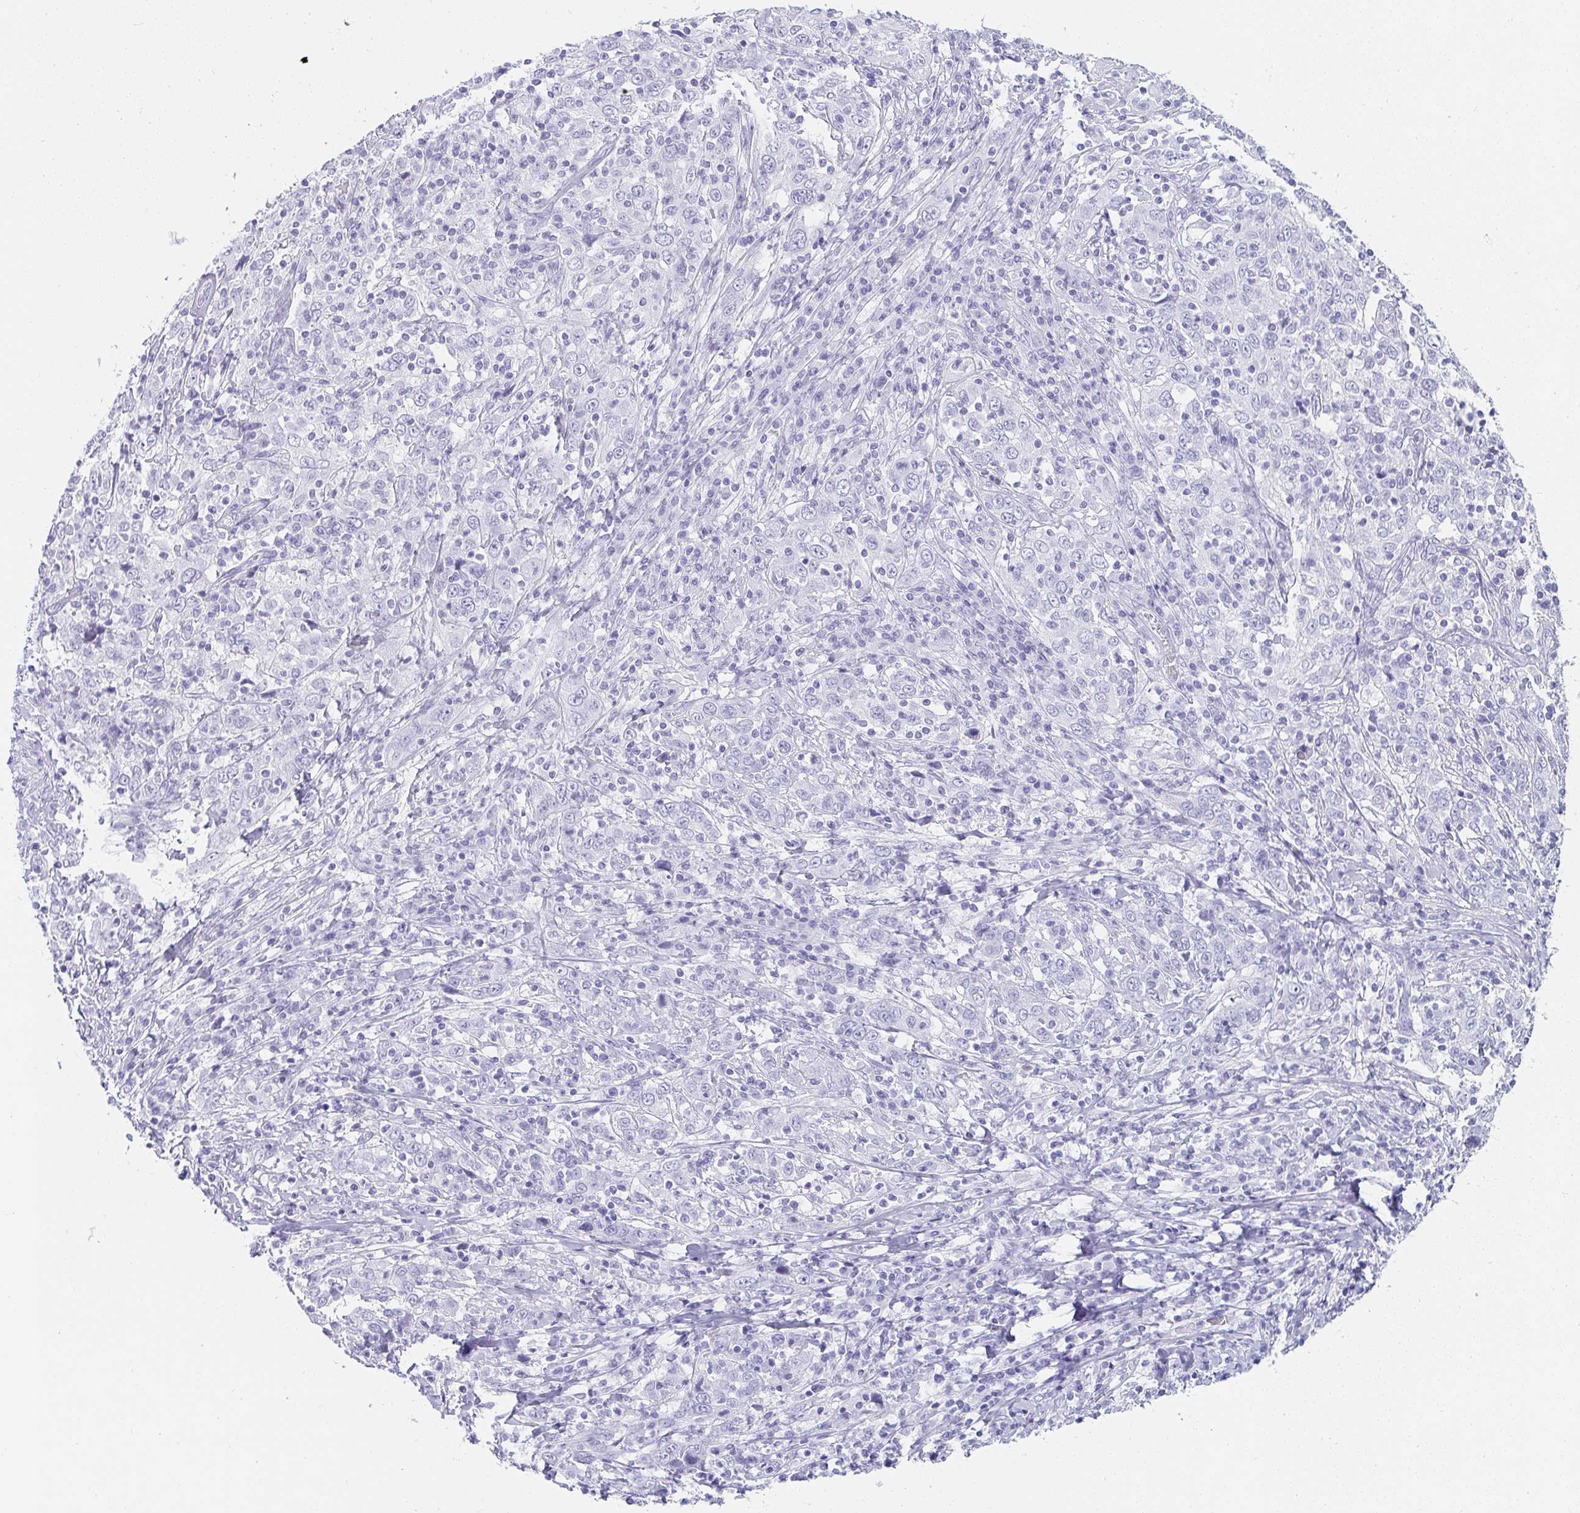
{"staining": {"intensity": "negative", "quantity": "none", "location": "none"}, "tissue": "cervical cancer", "cell_type": "Tumor cells", "image_type": "cancer", "snomed": [{"axis": "morphology", "description": "Squamous cell carcinoma, NOS"}, {"axis": "topography", "description": "Cervix"}], "caption": "Cervical cancer was stained to show a protein in brown. There is no significant expression in tumor cells.", "gene": "PRND", "patient": {"sex": "female", "age": 46}}